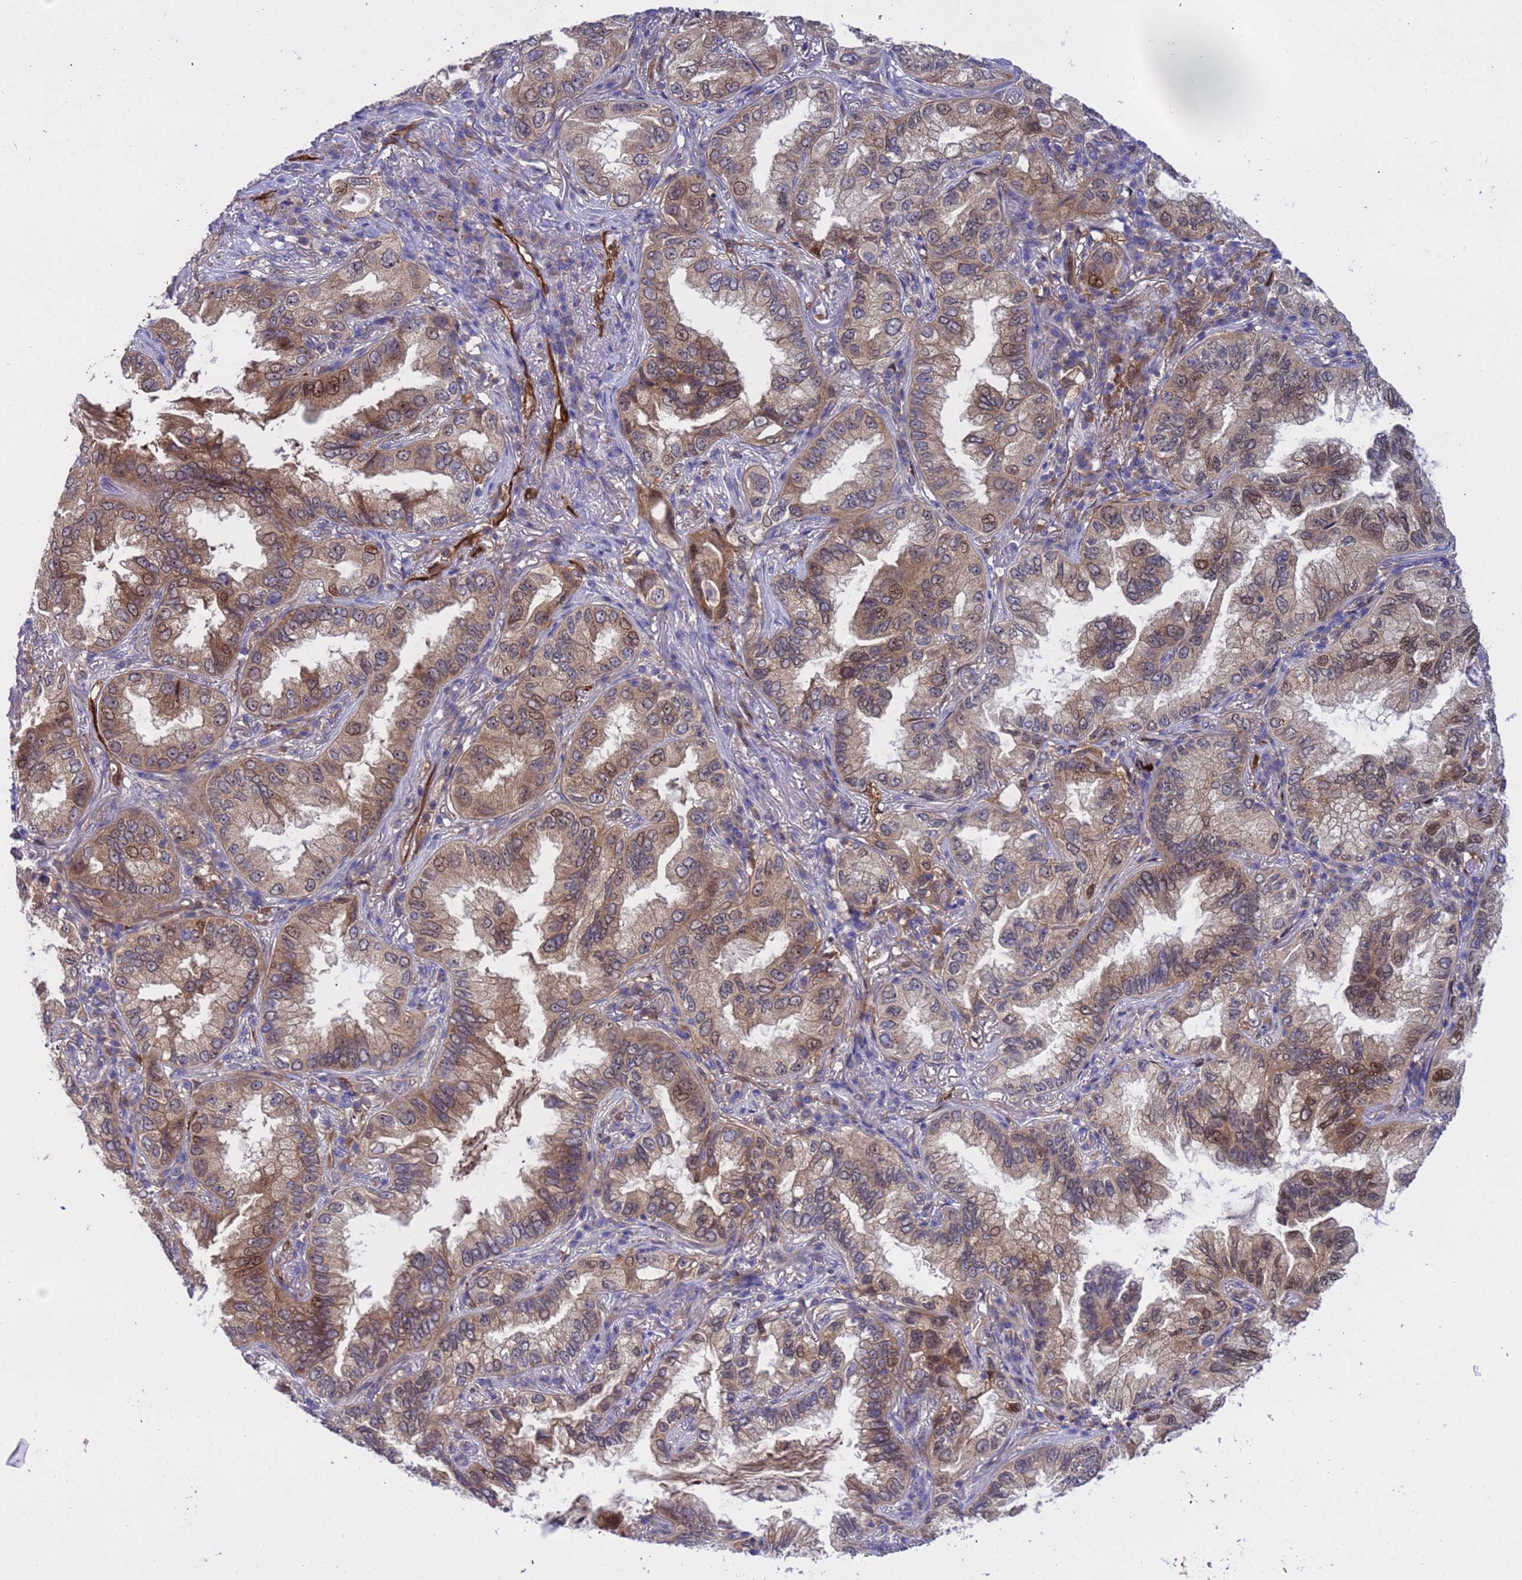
{"staining": {"intensity": "moderate", "quantity": ">75%", "location": "cytoplasmic/membranous,nuclear"}, "tissue": "lung cancer", "cell_type": "Tumor cells", "image_type": "cancer", "snomed": [{"axis": "morphology", "description": "Adenocarcinoma, NOS"}, {"axis": "topography", "description": "Lung"}], "caption": "This is a micrograph of immunohistochemistry staining of lung cancer (adenocarcinoma), which shows moderate positivity in the cytoplasmic/membranous and nuclear of tumor cells.", "gene": "FOXRED1", "patient": {"sex": "female", "age": 69}}